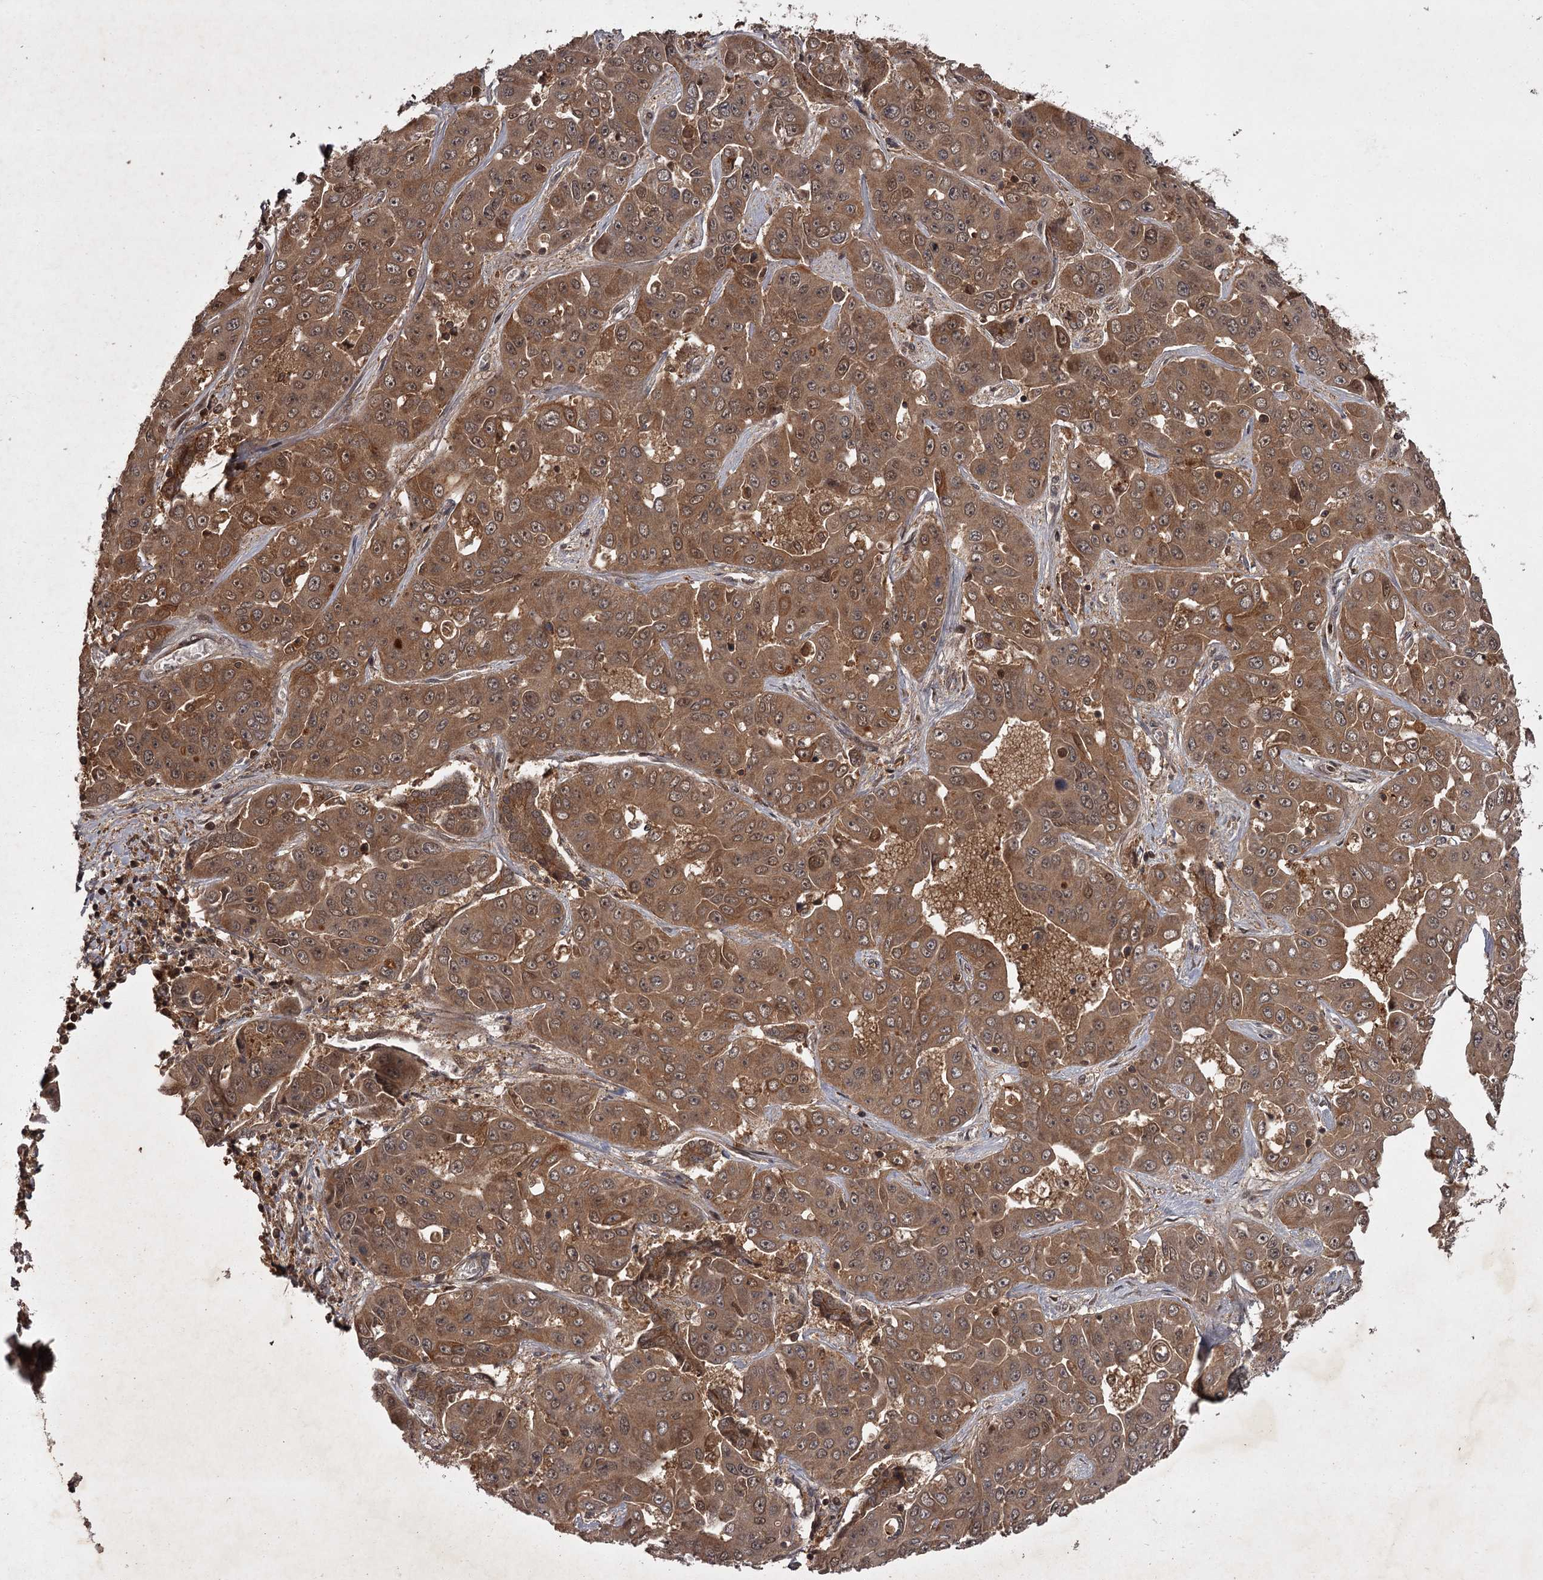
{"staining": {"intensity": "moderate", "quantity": ">75%", "location": "cytoplasmic/membranous"}, "tissue": "liver cancer", "cell_type": "Tumor cells", "image_type": "cancer", "snomed": [{"axis": "morphology", "description": "Cholangiocarcinoma"}, {"axis": "topography", "description": "Liver"}], "caption": "Immunohistochemistry (DAB) staining of liver cancer (cholangiocarcinoma) exhibits moderate cytoplasmic/membranous protein expression in about >75% of tumor cells.", "gene": "TBC1D23", "patient": {"sex": "female", "age": 52}}